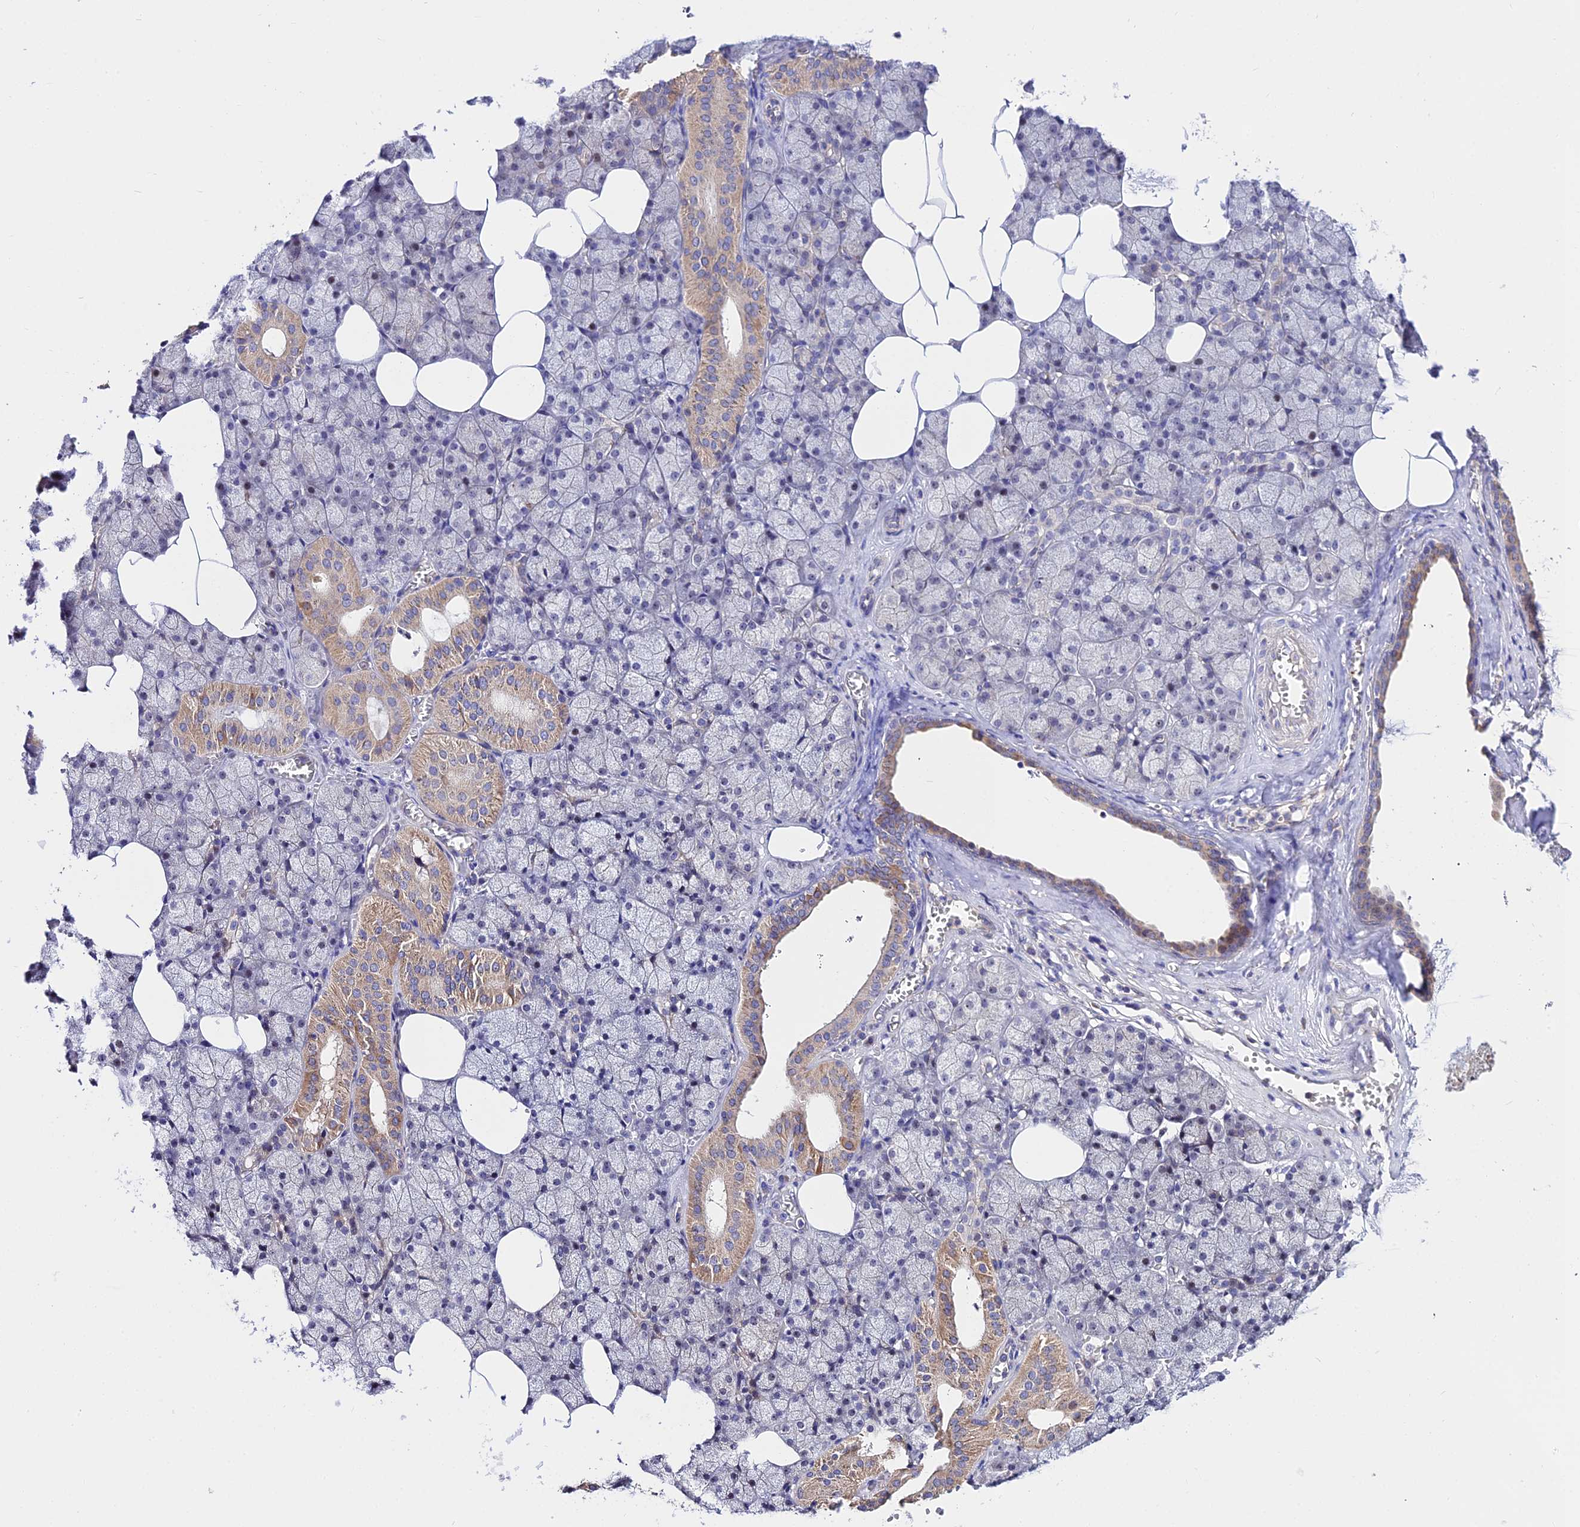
{"staining": {"intensity": "moderate", "quantity": "25%-75%", "location": "cytoplasmic/membranous"}, "tissue": "salivary gland", "cell_type": "Glandular cells", "image_type": "normal", "snomed": [{"axis": "morphology", "description": "Normal tissue, NOS"}, {"axis": "topography", "description": "Salivary gland"}], "caption": "Salivary gland stained with DAB (3,3'-diaminobenzidine) immunohistochemistry (IHC) shows medium levels of moderate cytoplasmic/membranous expression in about 25%-75% of glandular cells. Ihc stains the protein of interest in brown and the nuclei are stained blue.", "gene": "CDC37L1", "patient": {"sex": "male", "age": 62}}